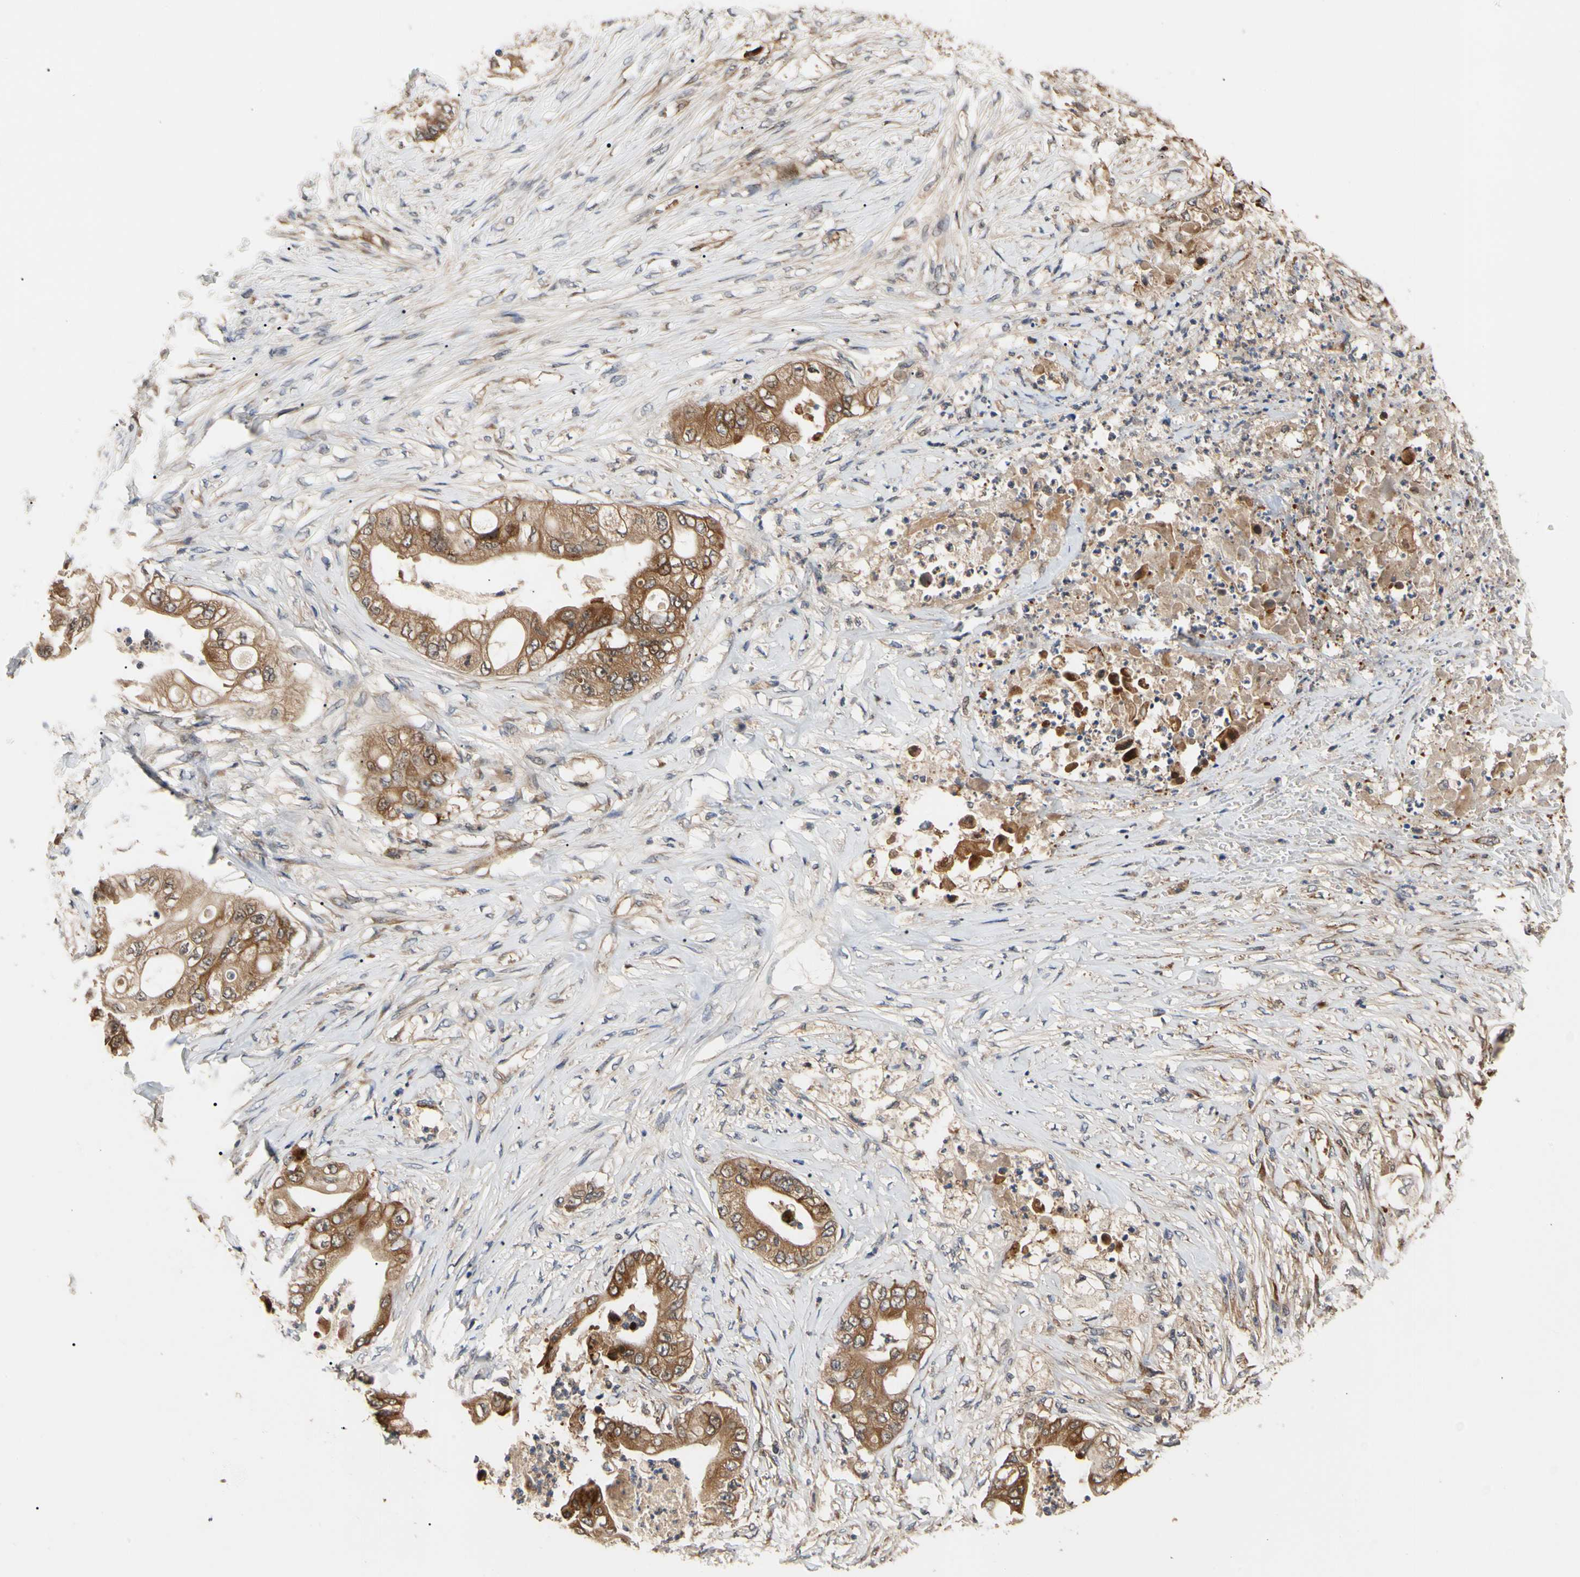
{"staining": {"intensity": "strong", "quantity": ">75%", "location": "cytoplasmic/membranous"}, "tissue": "stomach cancer", "cell_type": "Tumor cells", "image_type": "cancer", "snomed": [{"axis": "morphology", "description": "Adenocarcinoma, NOS"}, {"axis": "topography", "description": "Stomach"}], "caption": "There is high levels of strong cytoplasmic/membranous positivity in tumor cells of stomach cancer (adenocarcinoma), as demonstrated by immunohistochemical staining (brown color).", "gene": "CYTIP", "patient": {"sex": "female", "age": 73}}